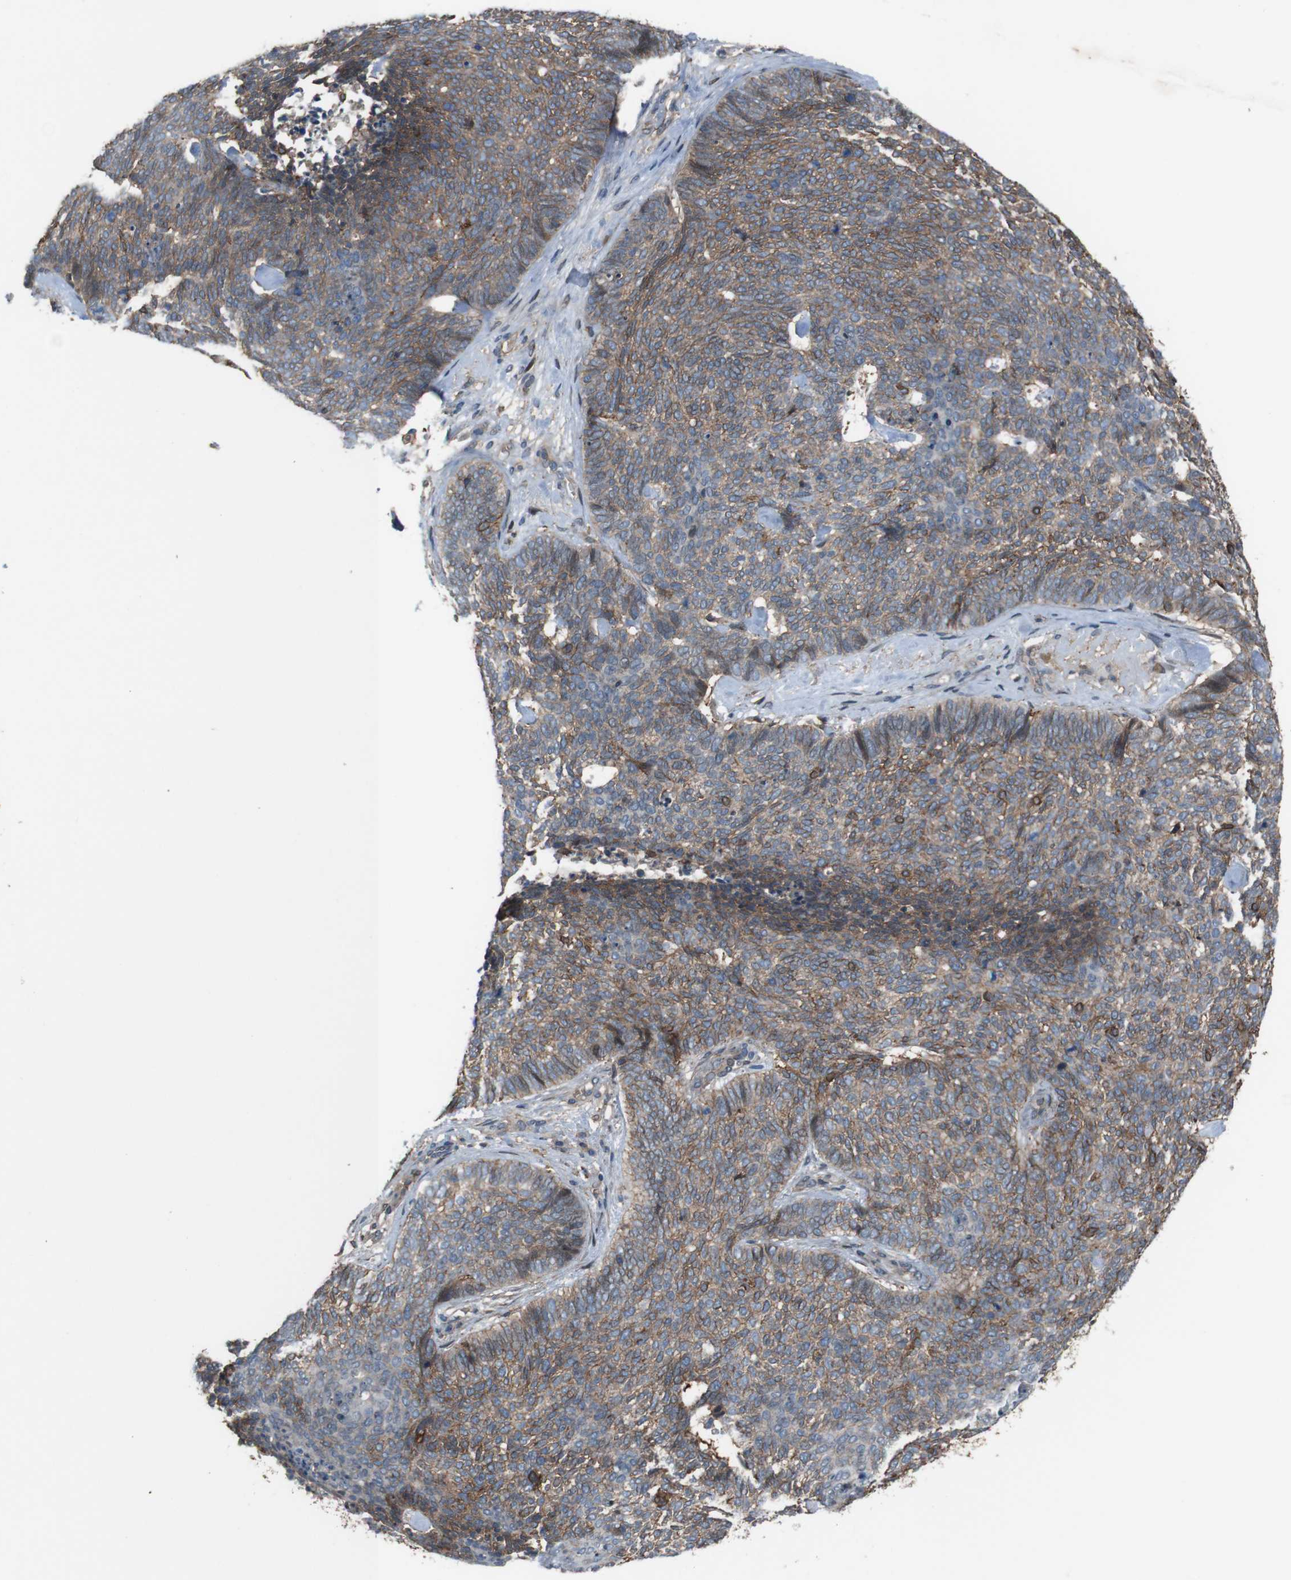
{"staining": {"intensity": "moderate", "quantity": "25%-75%", "location": "cytoplasmic/membranous"}, "tissue": "skin cancer", "cell_type": "Tumor cells", "image_type": "cancer", "snomed": [{"axis": "morphology", "description": "Basal cell carcinoma"}, {"axis": "topography", "description": "Skin"}], "caption": "Tumor cells exhibit medium levels of moderate cytoplasmic/membranous expression in about 25%-75% of cells in human skin cancer (basal cell carcinoma).", "gene": "ATP2B1", "patient": {"sex": "female", "age": 84}}